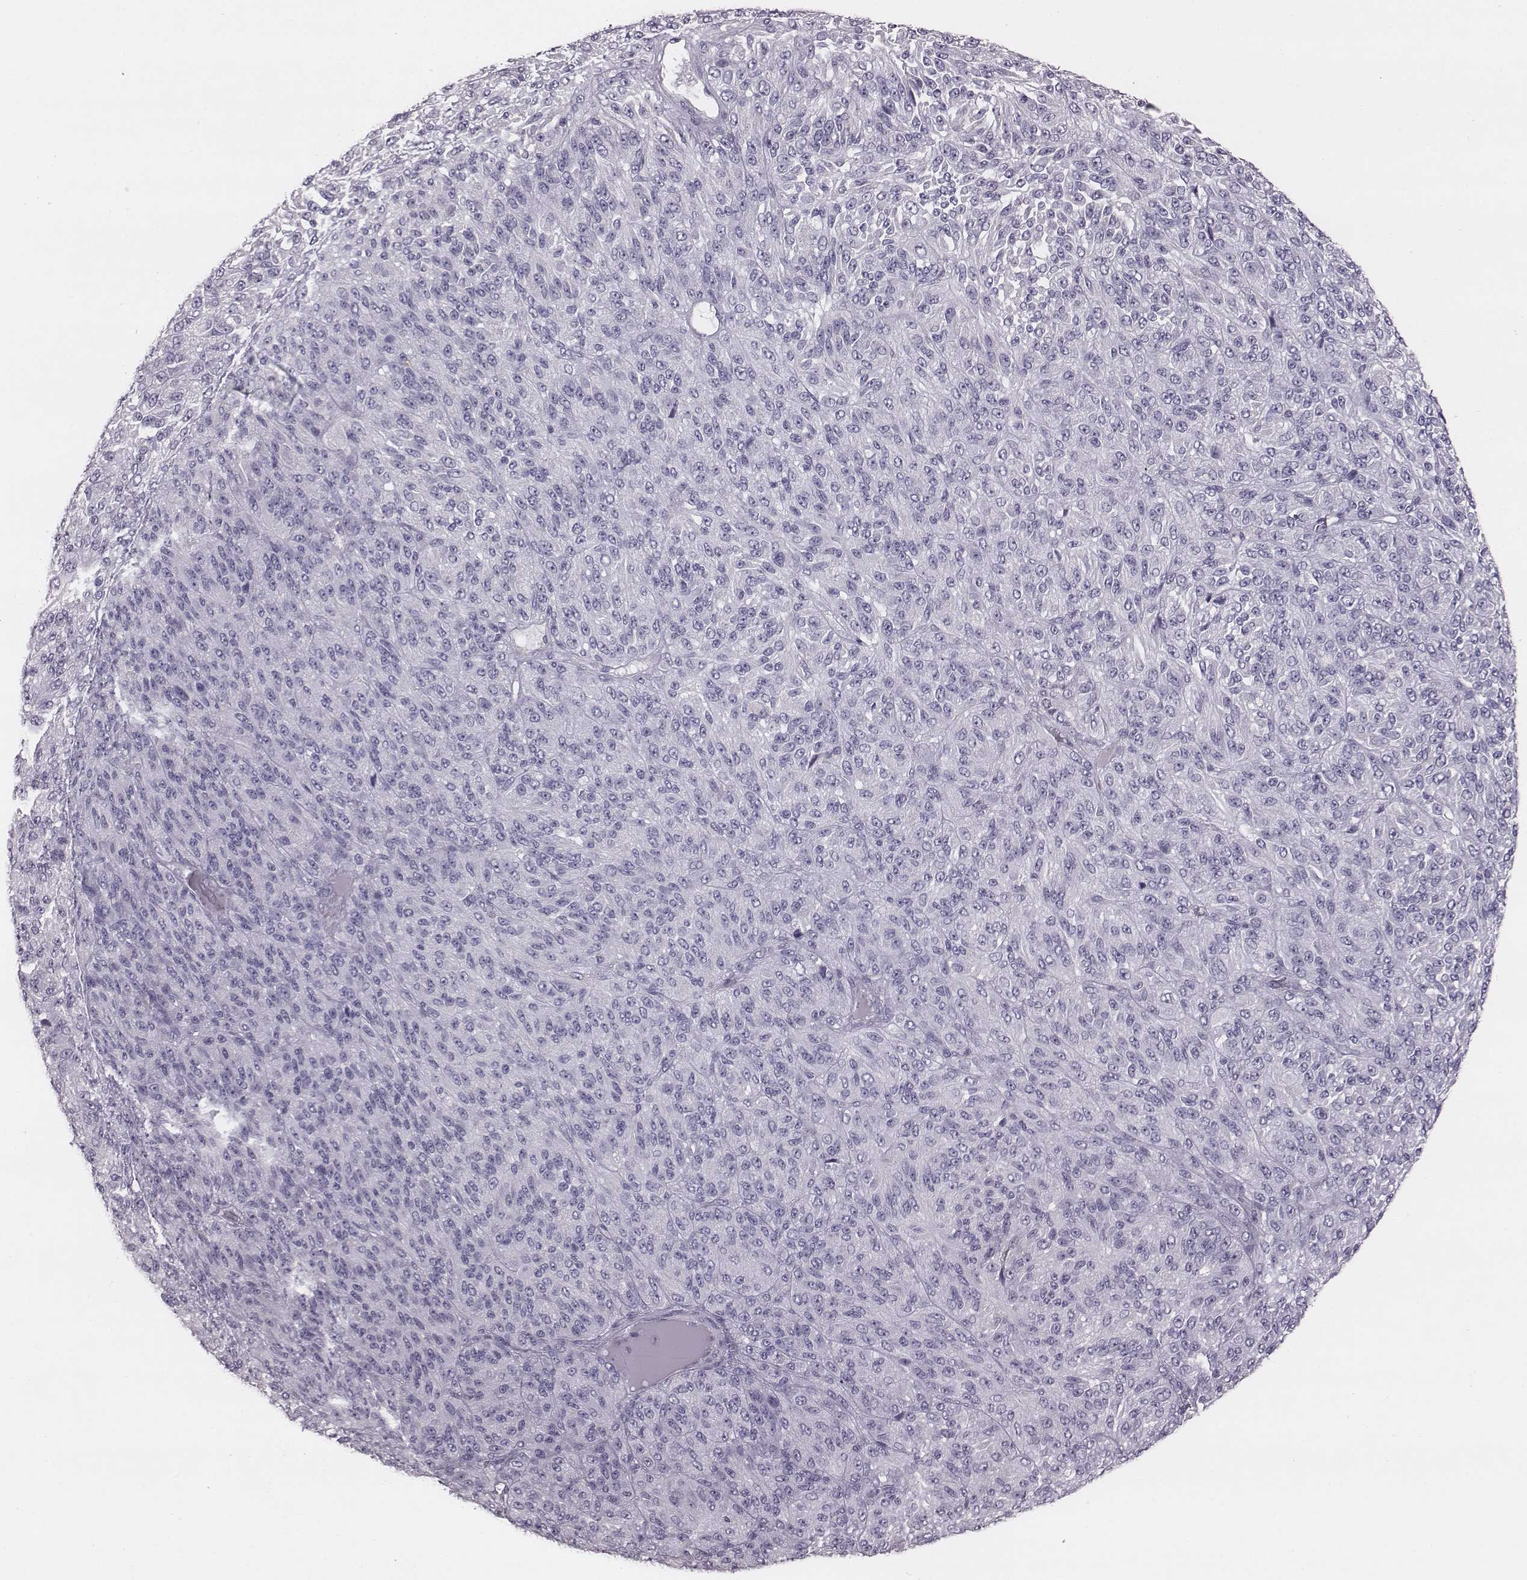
{"staining": {"intensity": "negative", "quantity": "none", "location": "none"}, "tissue": "melanoma", "cell_type": "Tumor cells", "image_type": "cancer", "snomed": [{"axis": "morphology", "description": "Malignant melanoma, Metastatic site"}, {"axis": "topography", "description": "Brain"}], "caption": "IHC of malignant melanoma (metastatic site) reveals no positivity in tumor cells.", "gene": "PDE8B", "patient": {"sex": "female", "age": 56}}